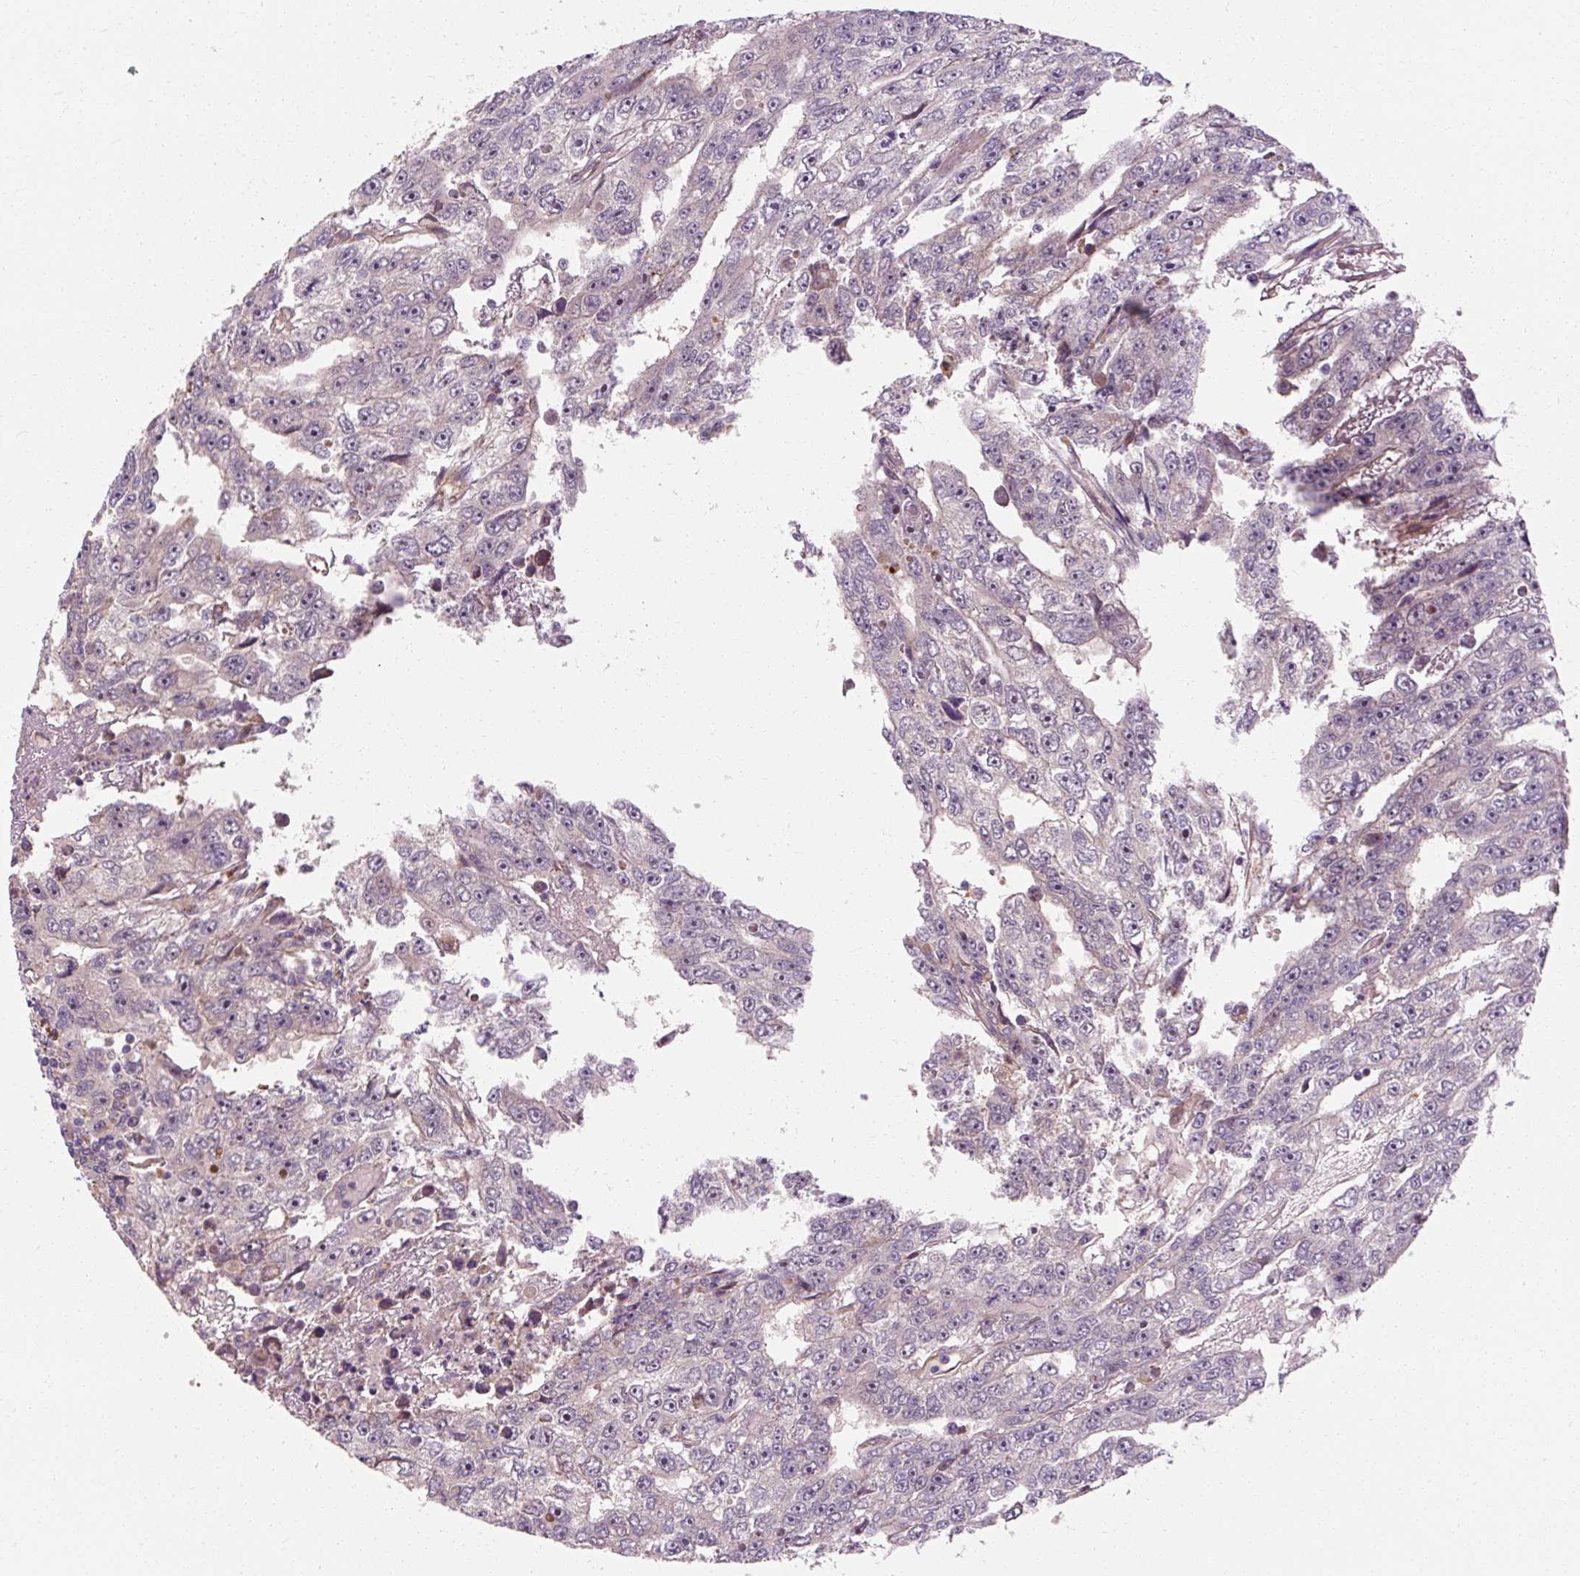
{"staining": {"intensity": "negative", "quantity": "none", "location": "none"}, "tissue": "testis cancer", "cell_type": "Tumor cells", "image_type": "cancer", "snomed": [{"axis": "morphology", "description": "Carcinoma, Embryonal, NOS"}, {"axis": "topography", "description": "Testis"}], "caption": "Image shows no protein staining in tumor cells of embryonal carcinoma (testis) tissue.", "gene": "TBC1D4", "patient": {"sex": "male", "age": 20}}